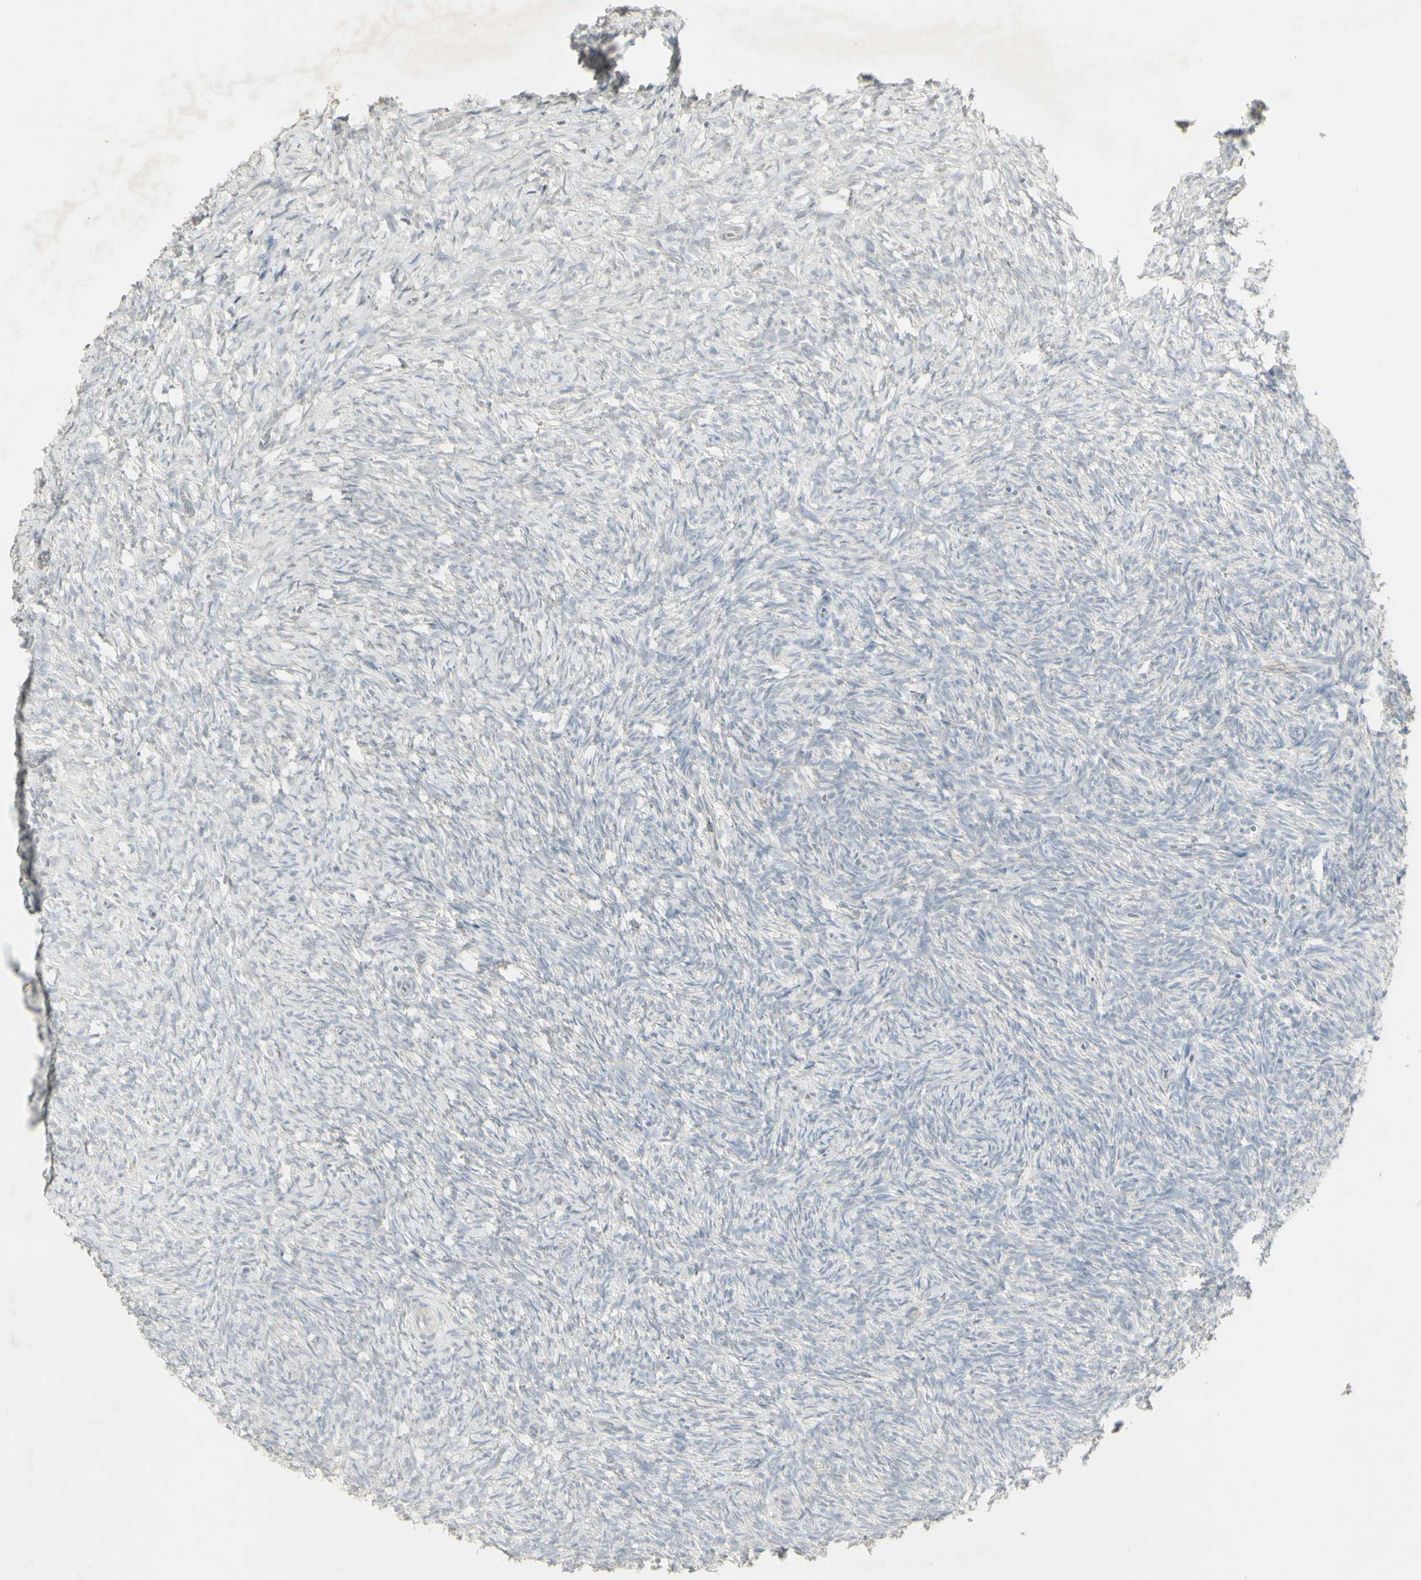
{"staining": {"intensity": "negative", "quantity": "none", "location": "none"}, "tissue": "ovary", "cell_type": "Ovarian stroma cells", "image_type": "normal", "snomed": [{"axis": "morphology", "description": "Normal tissue, NOS"}, {"axis": "topography", "description": "Ovary"}], "caption": "An immunohistochemistry histopathology image of normal ovary is shown. There is no staining in ovarian stroma cells of ovary. (DAB IHC visualized using brightfield microscopy, high magnification).", "gene": "C1orf116", "patient": {"sex": "female", "age": 35}}